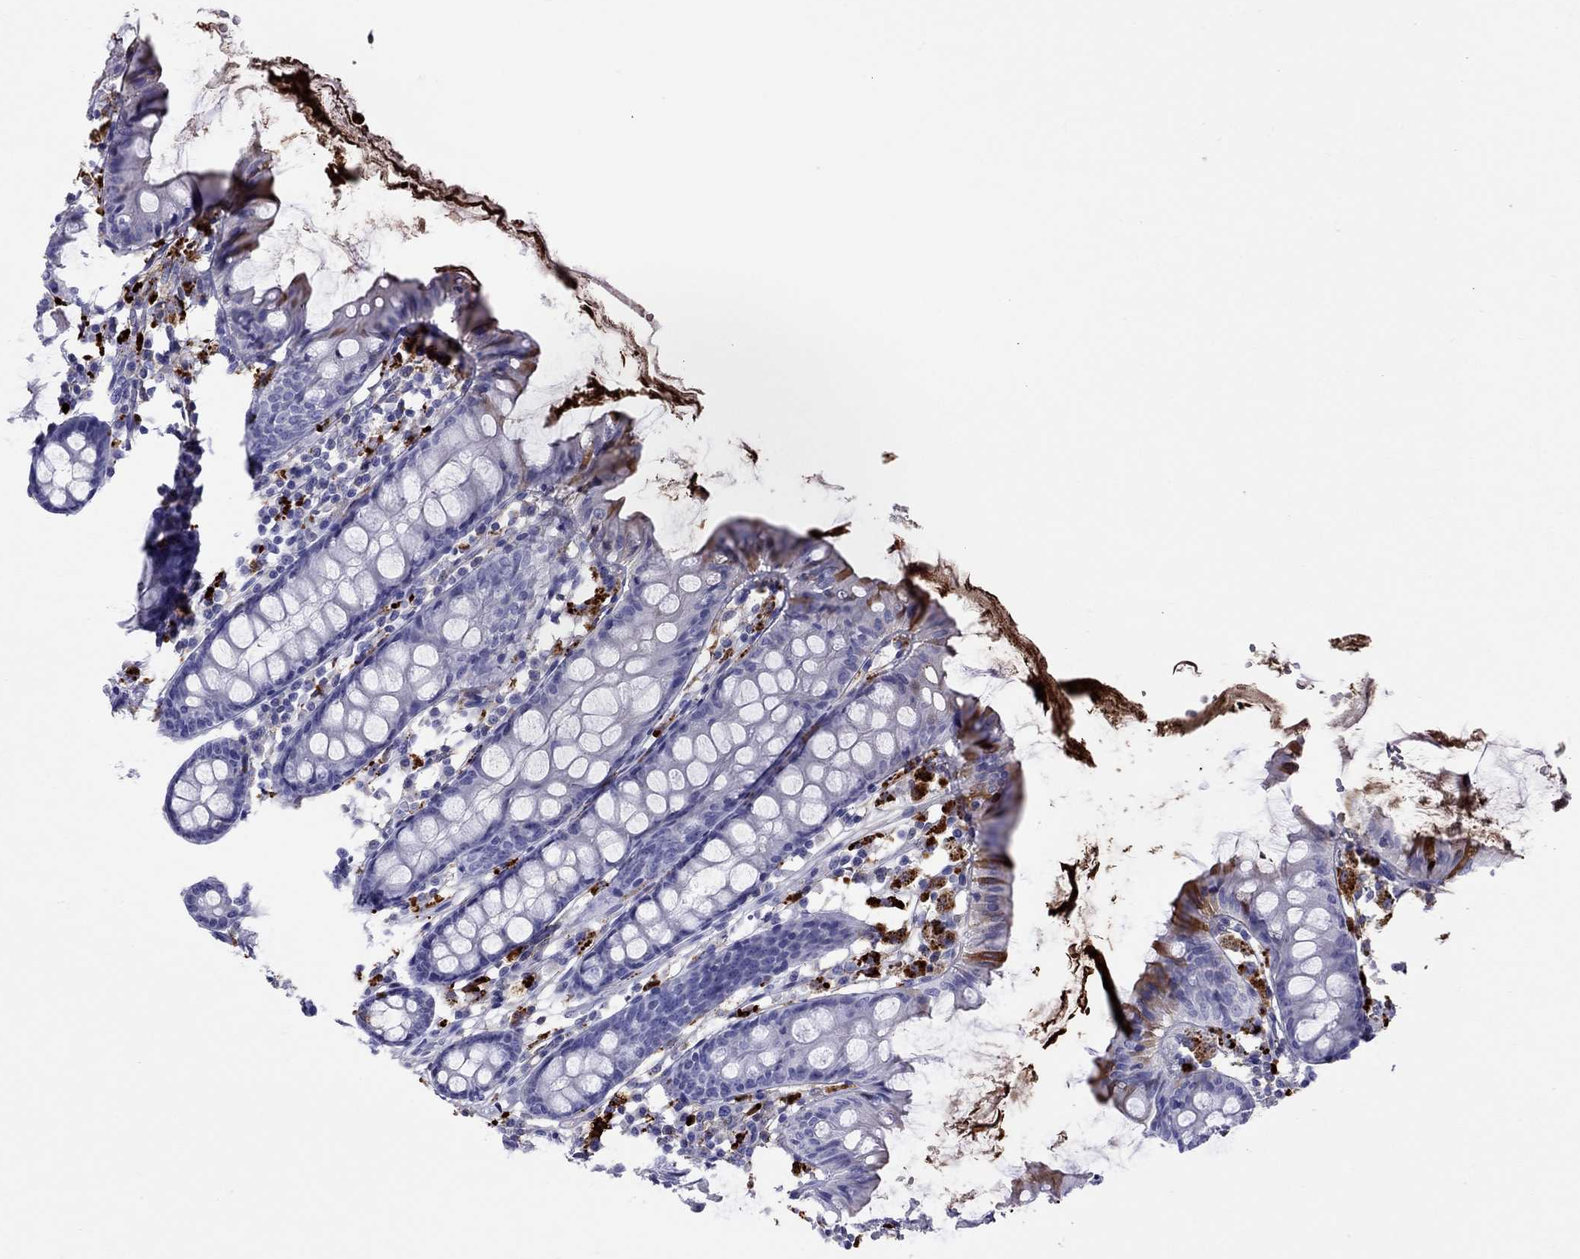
{"staining": {"intensity": "negative", "quantity": "none", "location": "none"}, "tissue": "colon", "cell_type": "Endothelial cells", "image_type": "normal", "snomed": [{"axis": "morphology", "description": "Normal tissue, NOS"}, {"axis": "topography", "description": "Colon"}], "caption": "Unremarkable colon was stained to show a protein in brown. There is no significant expression in endothelial cells. The staining was performed using DAB (3,3'-diaminobenzidine) to visualize the protein expression in brown, while the nuclei were stained in blue with hematoxylin (Magnification: 20x).", "gene": "SERPINA3", "patient": {"sex": "female", "age": 84}}